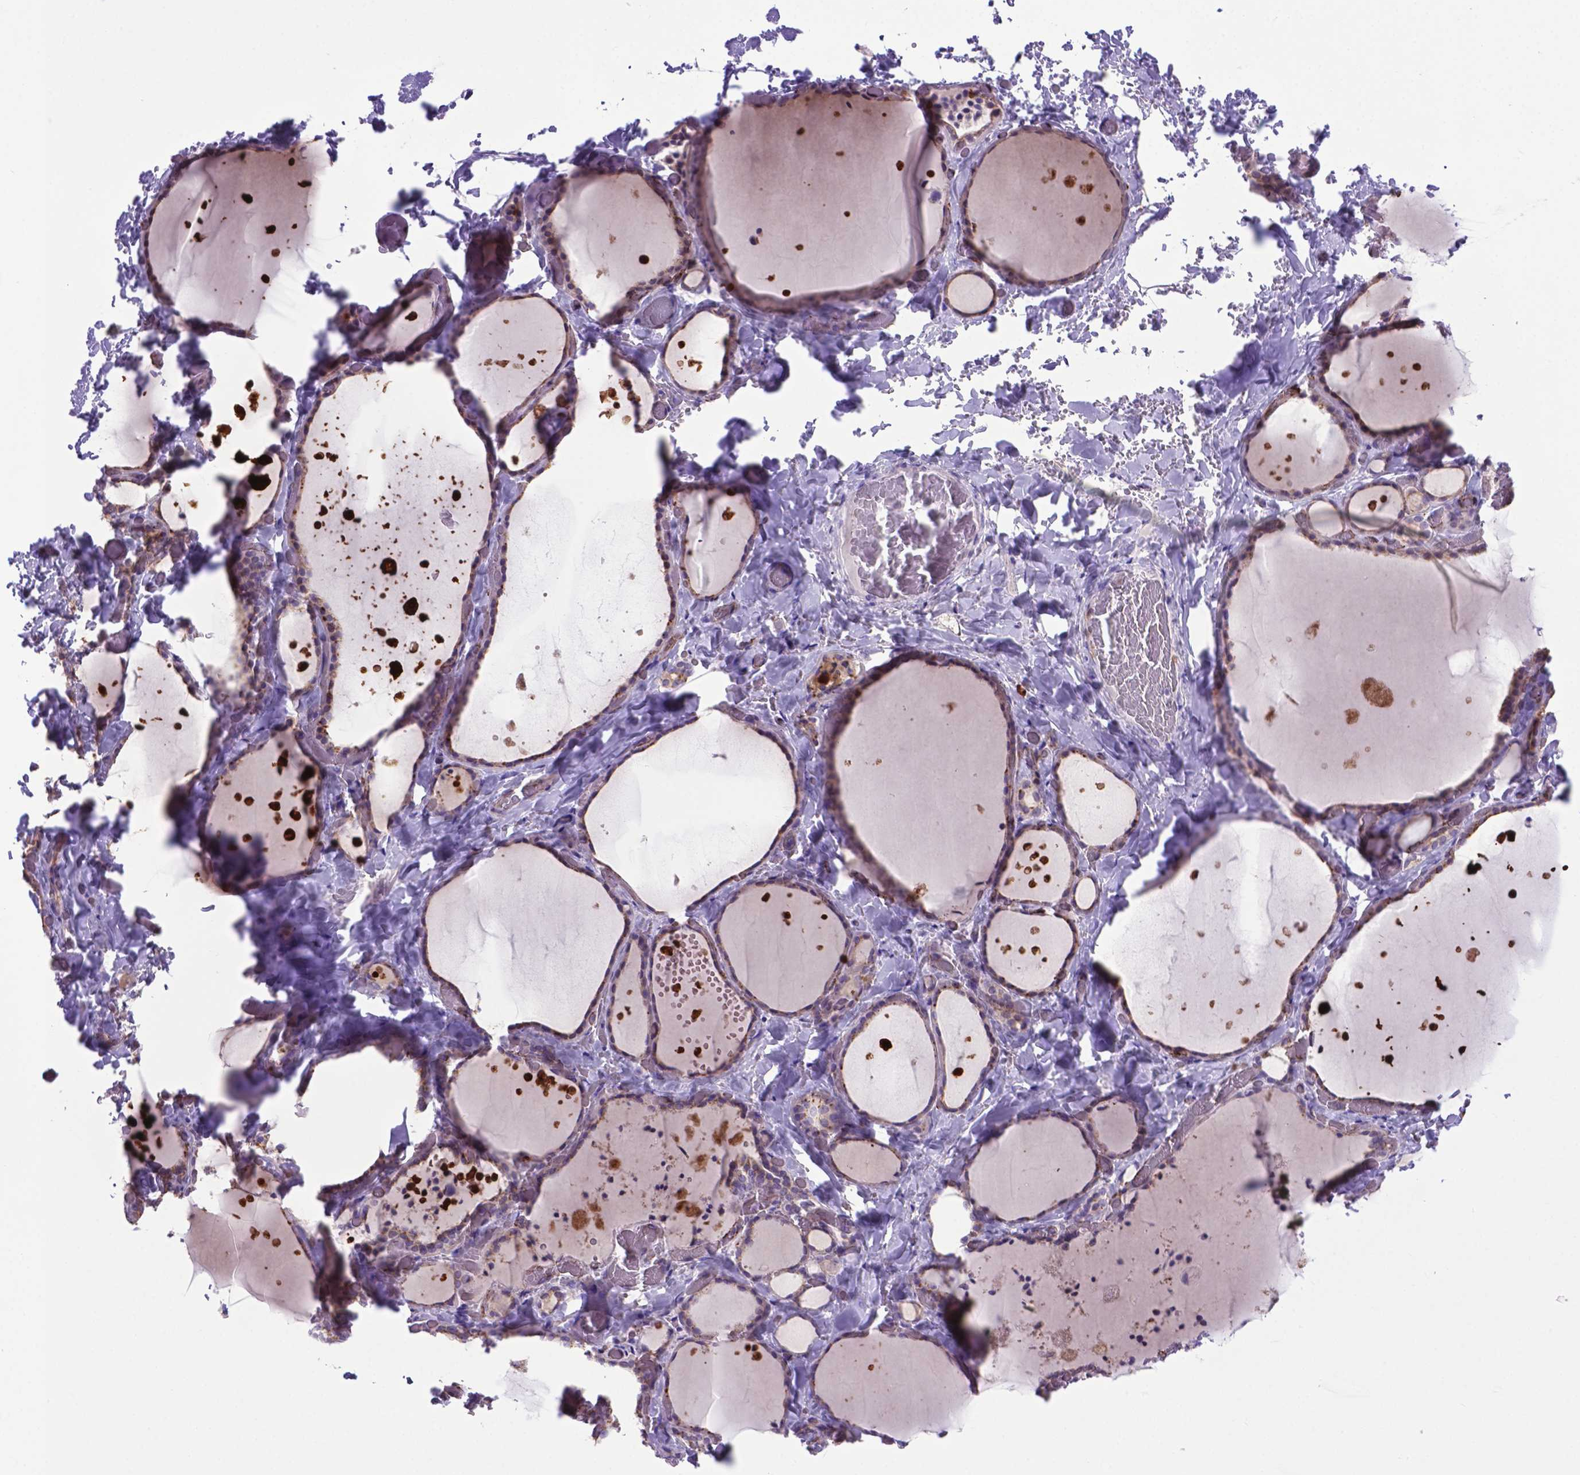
{"staining": {"intensity": "moderate", "quantity": "<25%", "location": "cytoplasmic/membranous"}, "tissue": "thyroid gland", "cell_type": "Glandular cells", "image_type": "normal", "snomed": [{"axis": "morphology", "description": "Normal tissue, NOS"}, {"axis": "topography", "description": "Thyroid gland"}], "caption": "Glandular cells show low levels of moderate cytoplasmic/membranous staining in approximately <25% of cells in normal human thyroid gland.", "gene": "LZTR1", "patient": {"sex": "female", "age": 36}}